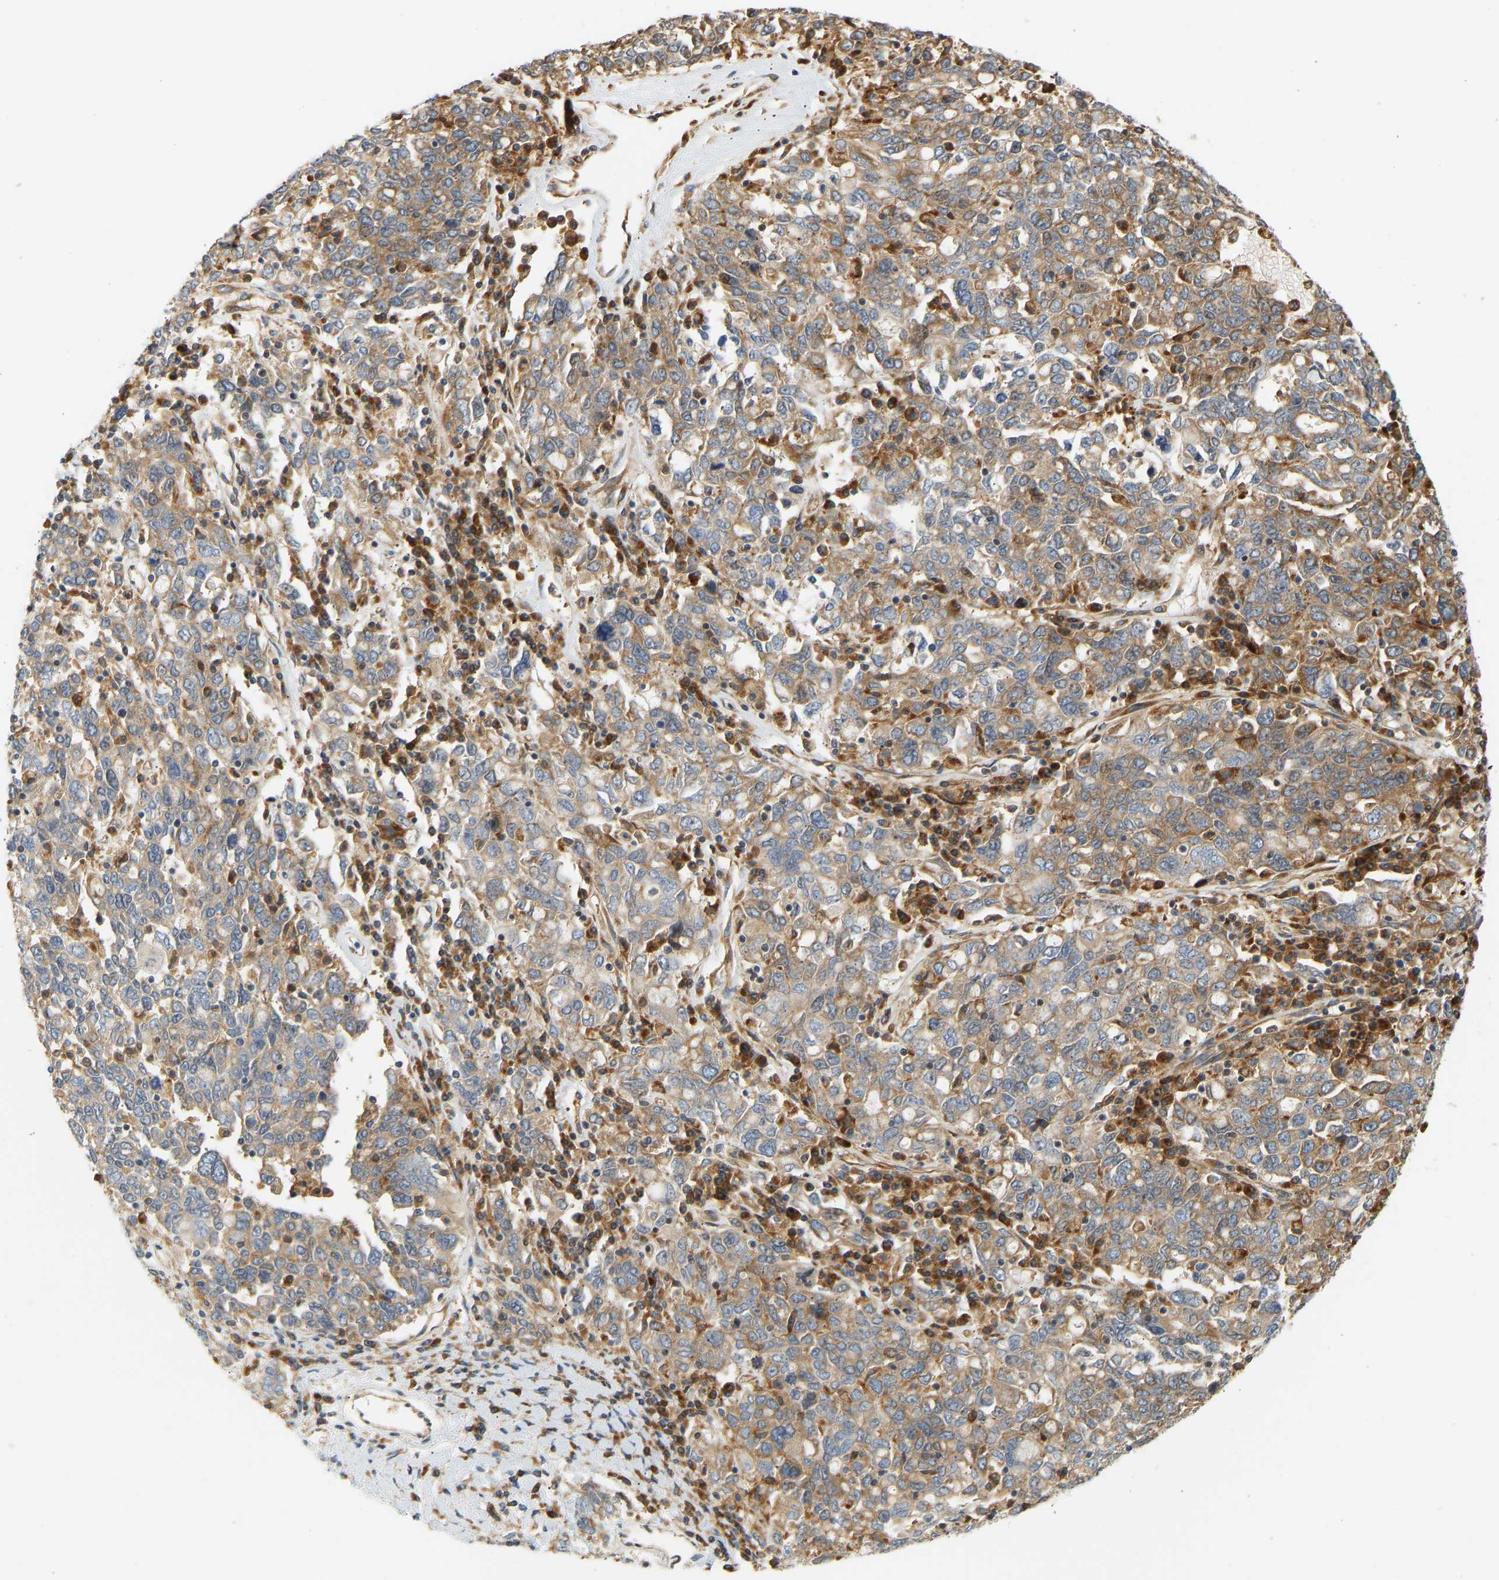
{"staining": {"intensity": "moderate", "quantity": ">75%", "location": "cytoplasmic/membranous"}, "tissue": "ovarian cancer", "cell_type": "Tumor cells", "image_type": "cancer", "snomed": [{"axis": "morphology", "description": "Carcinoma, endometroid"}, {"axis": "topography", "description": "Ovary"}], "caption": "Approximately >75% of tumor cells in human ovarian cancer (endometroid carcinoma) reveal moderate cytoplasmic/membranous protein positivity as visualized by brown immunohistochemical staining.", "gene": "RPS14", "patient": {"sex": "female", "age": 62}}